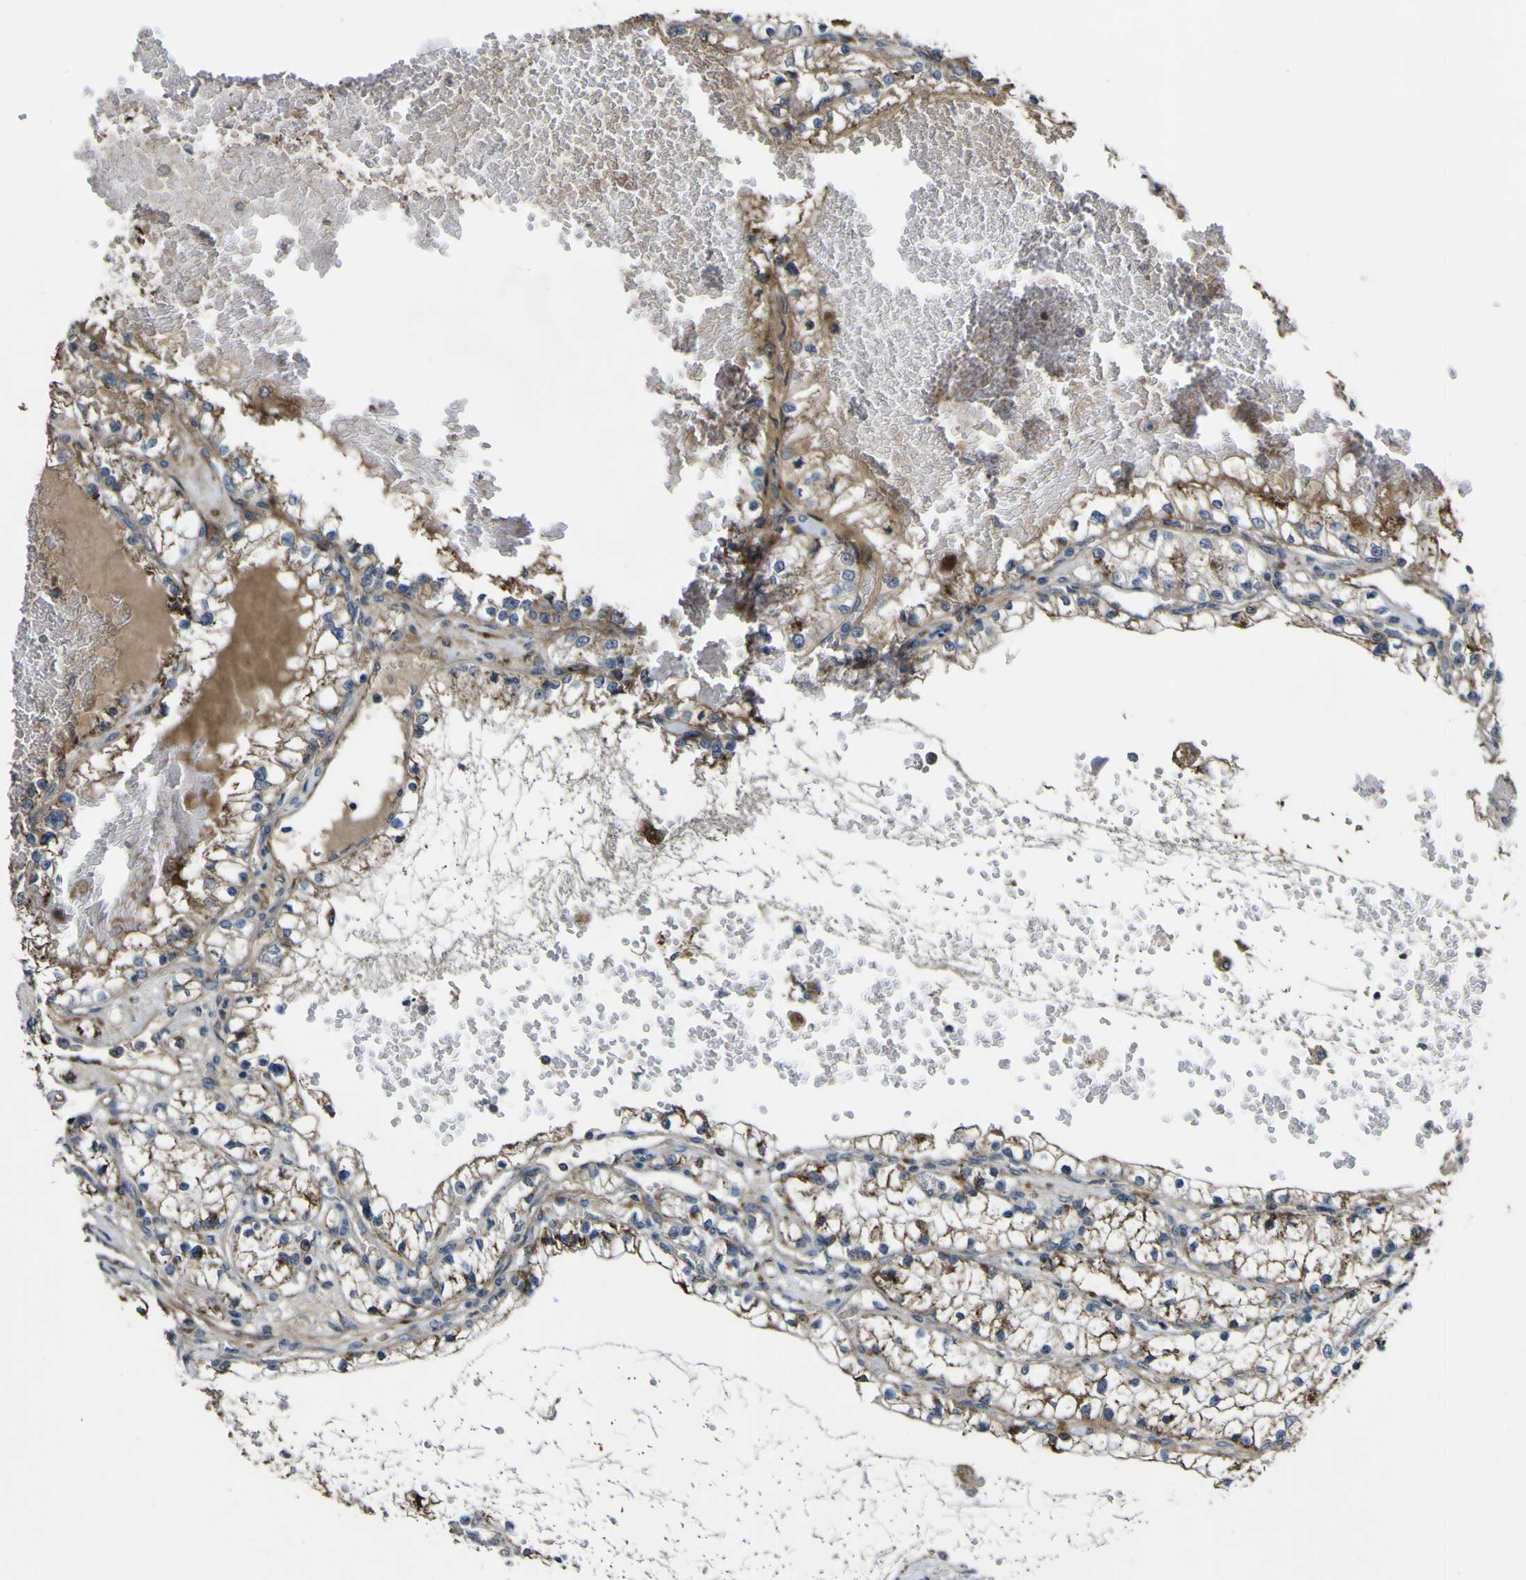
{"staining": {"intensity": "strong", "quantity": ">75%", "location": "cytoplasmic/membranous"}, "tissue": "renal cancer", "cell_type": "Tumor cells", "image_type": "cancer", "snomed": [{"axis": "morphology", "description": "Adenocarcinoma, NOS"}, {"axis": "topography", "description": "Kidney"}], "caption": "Tumor cells demonstrate strong cytoplasmic/membranous expression in approximately >75% of cells in renal cancer (adenocarcinoma).", "gene": "GPLD1", "patient": {"sex": "male", "age": 68}}